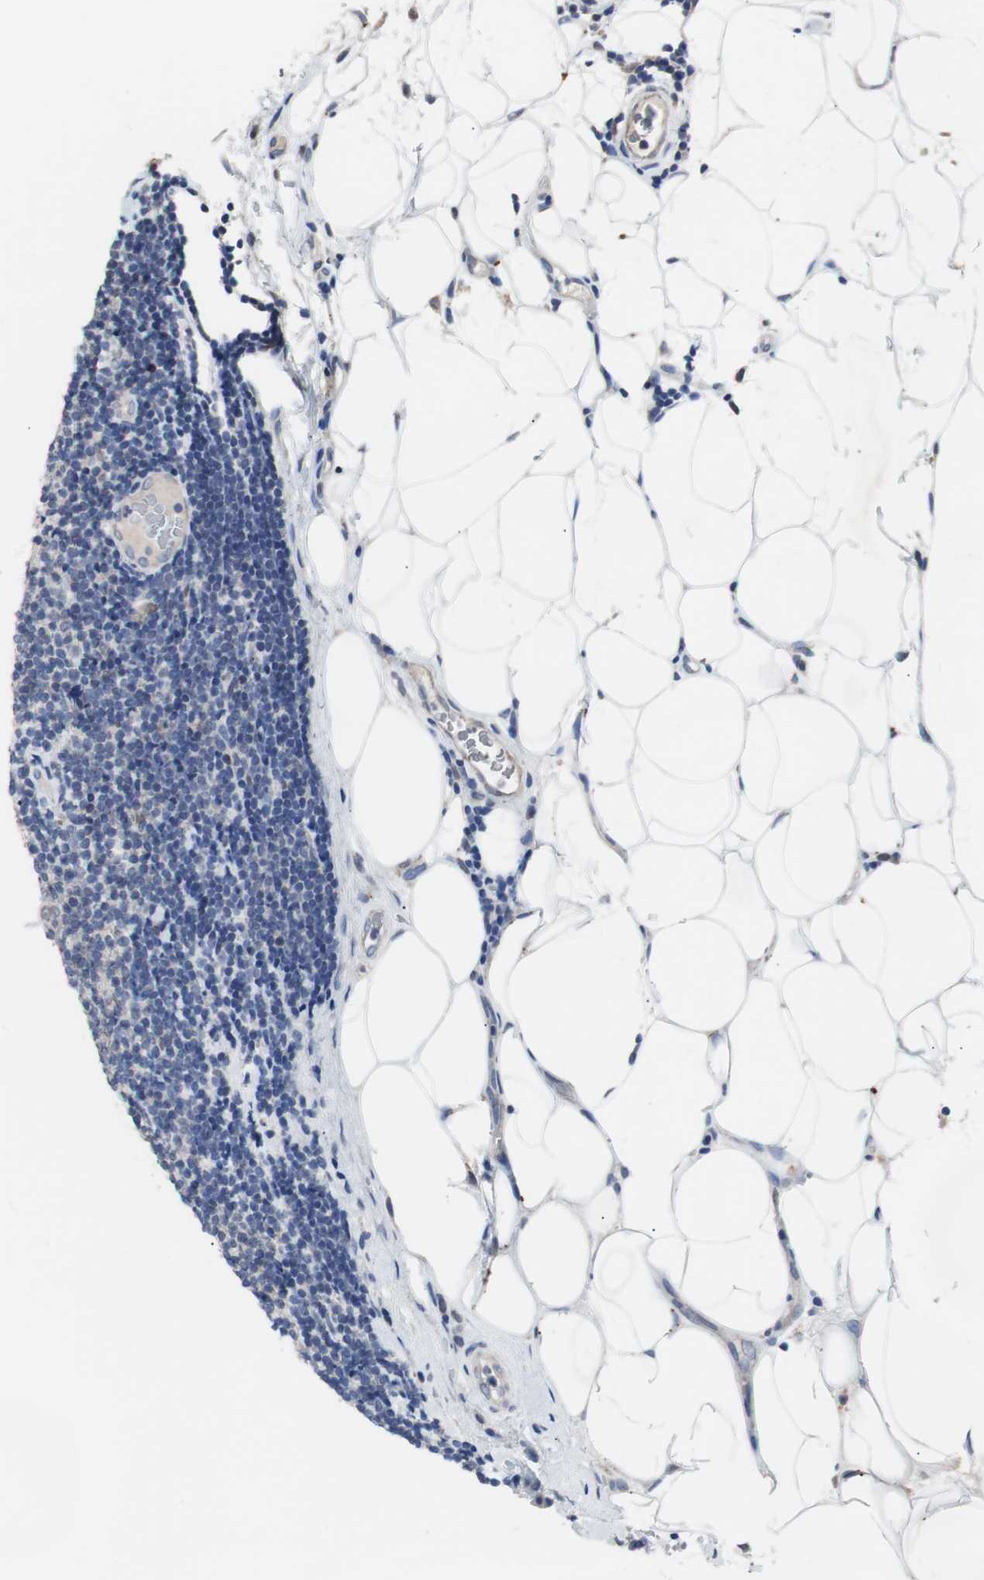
{"staining": {"intensity": "negative", "quantity": "none", "location": "none"}, "tissue": "lymphoma", "cell_type": "Tumor cells", "image_type": "cancer", "snomed": [{"axis": "morphology", "description": "Malignant lymphoma, non-Hodgkin's type, Low grade"}, {"axis": "topography", "description": "Lymph node"}], "caption": "Low-grade malignant lymphoma, non-Hodgkin's type stained for a protein using immunohistochemistry reveals no positivity tumor cells.", "gene": "RBM47", "patient": {"sex": "male", "age": 83}}